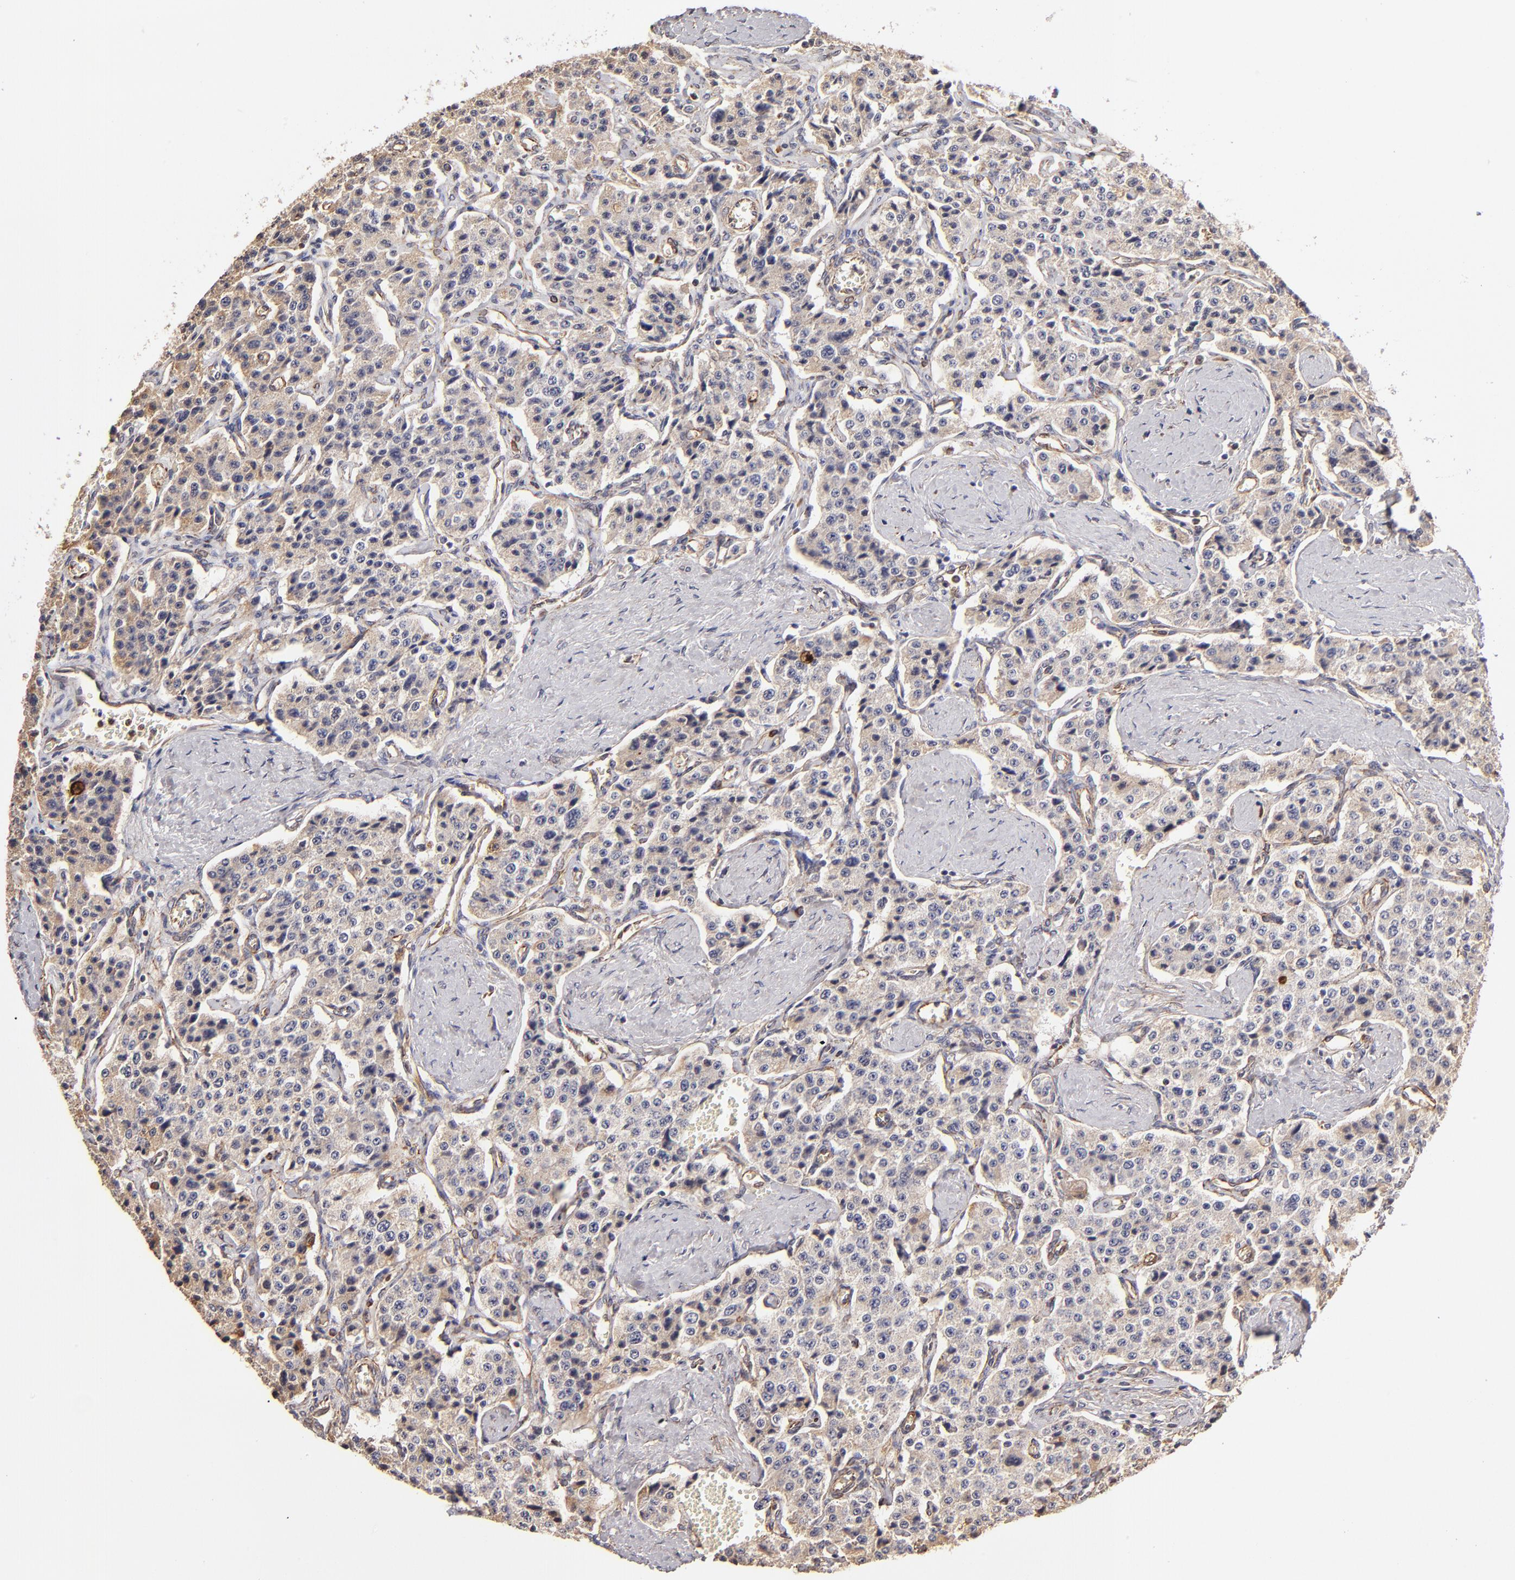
{"staining": {"intensity": "negative", "quantity": "none", "location": "none"}, "tissue": "carcinoid", "cell_type": "Tumor cells", "image_type": "cancer", "snomed": [{"axis": "morphology", "description": "Carcinoid, malignant, NOS"}, {"axis": "topography", "description": "Small intestine"}], "caption": "IHC micrograph of neoplastic tissue: carcinoid stained with DAB (3,3'-diaminobenzidine) shows no significant protein expression in tumor cells.", "gene": "ABCC1", "patient": {"sex": "male", "age": 52}}